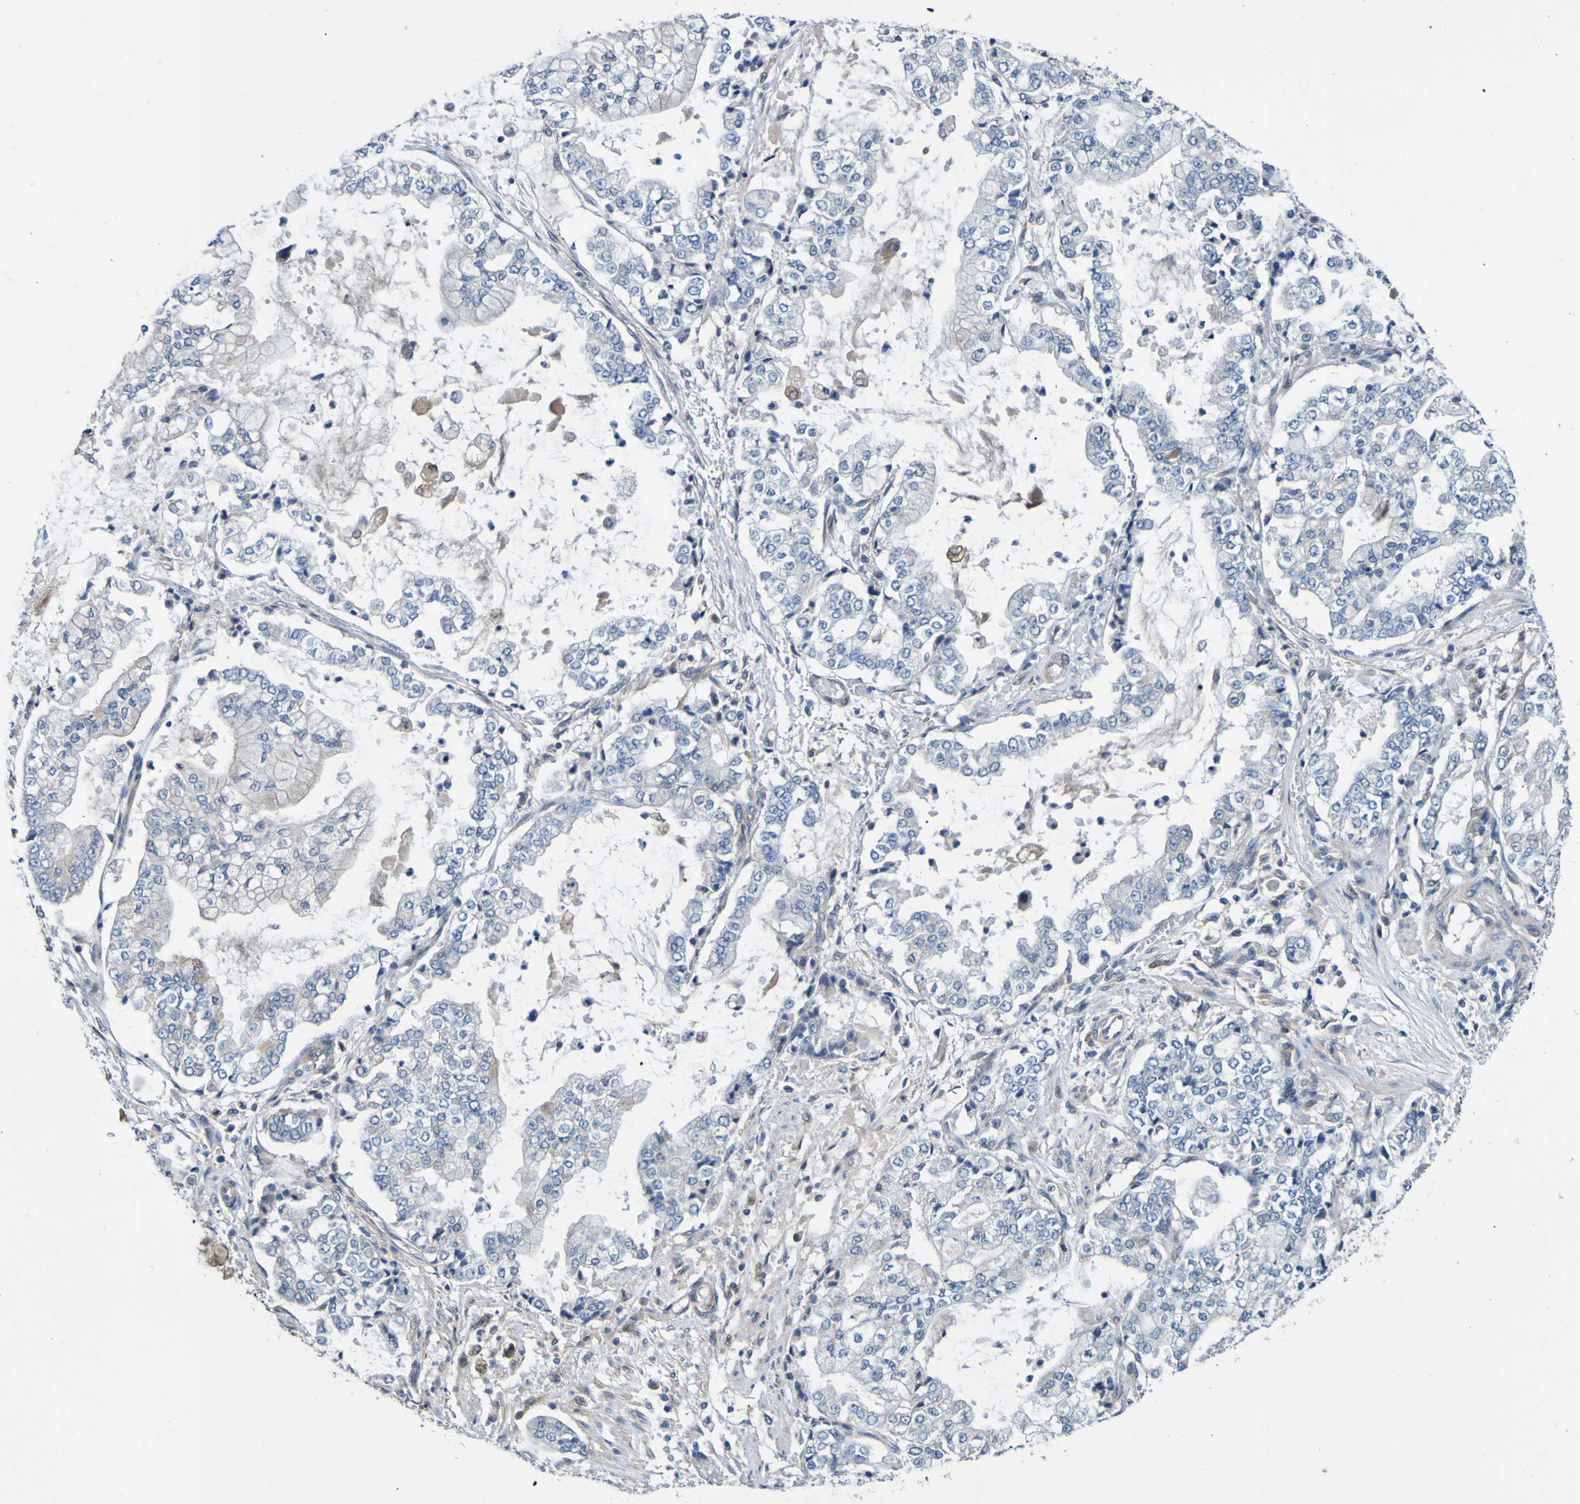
{"staining": {"intensity": "weak", "quantity": ">75%", "location": "cytoplasmic/membranous"}, "tissue": "stomach cancer", "cell_type": "Tumor cells", "image_type": "cancer", "snomed": [{"axis": "morphology", "description": "Adenocarcinoma, NOS"}, {"axis": "topography", "description": "Stomach"}], "caption": "High-magnification brightfield microscopy of adenocarcinoma (stomach) stained with DAB (3,3'-diaminobenzidine) (brown) and counterstained with hematoxylin (blue). tumor cells exhibit weak cytoplasmic/membranous positivity is present in about>75% of cells.", "gene": "METAP2", "patient": {"sex": "male", "age": 76}}